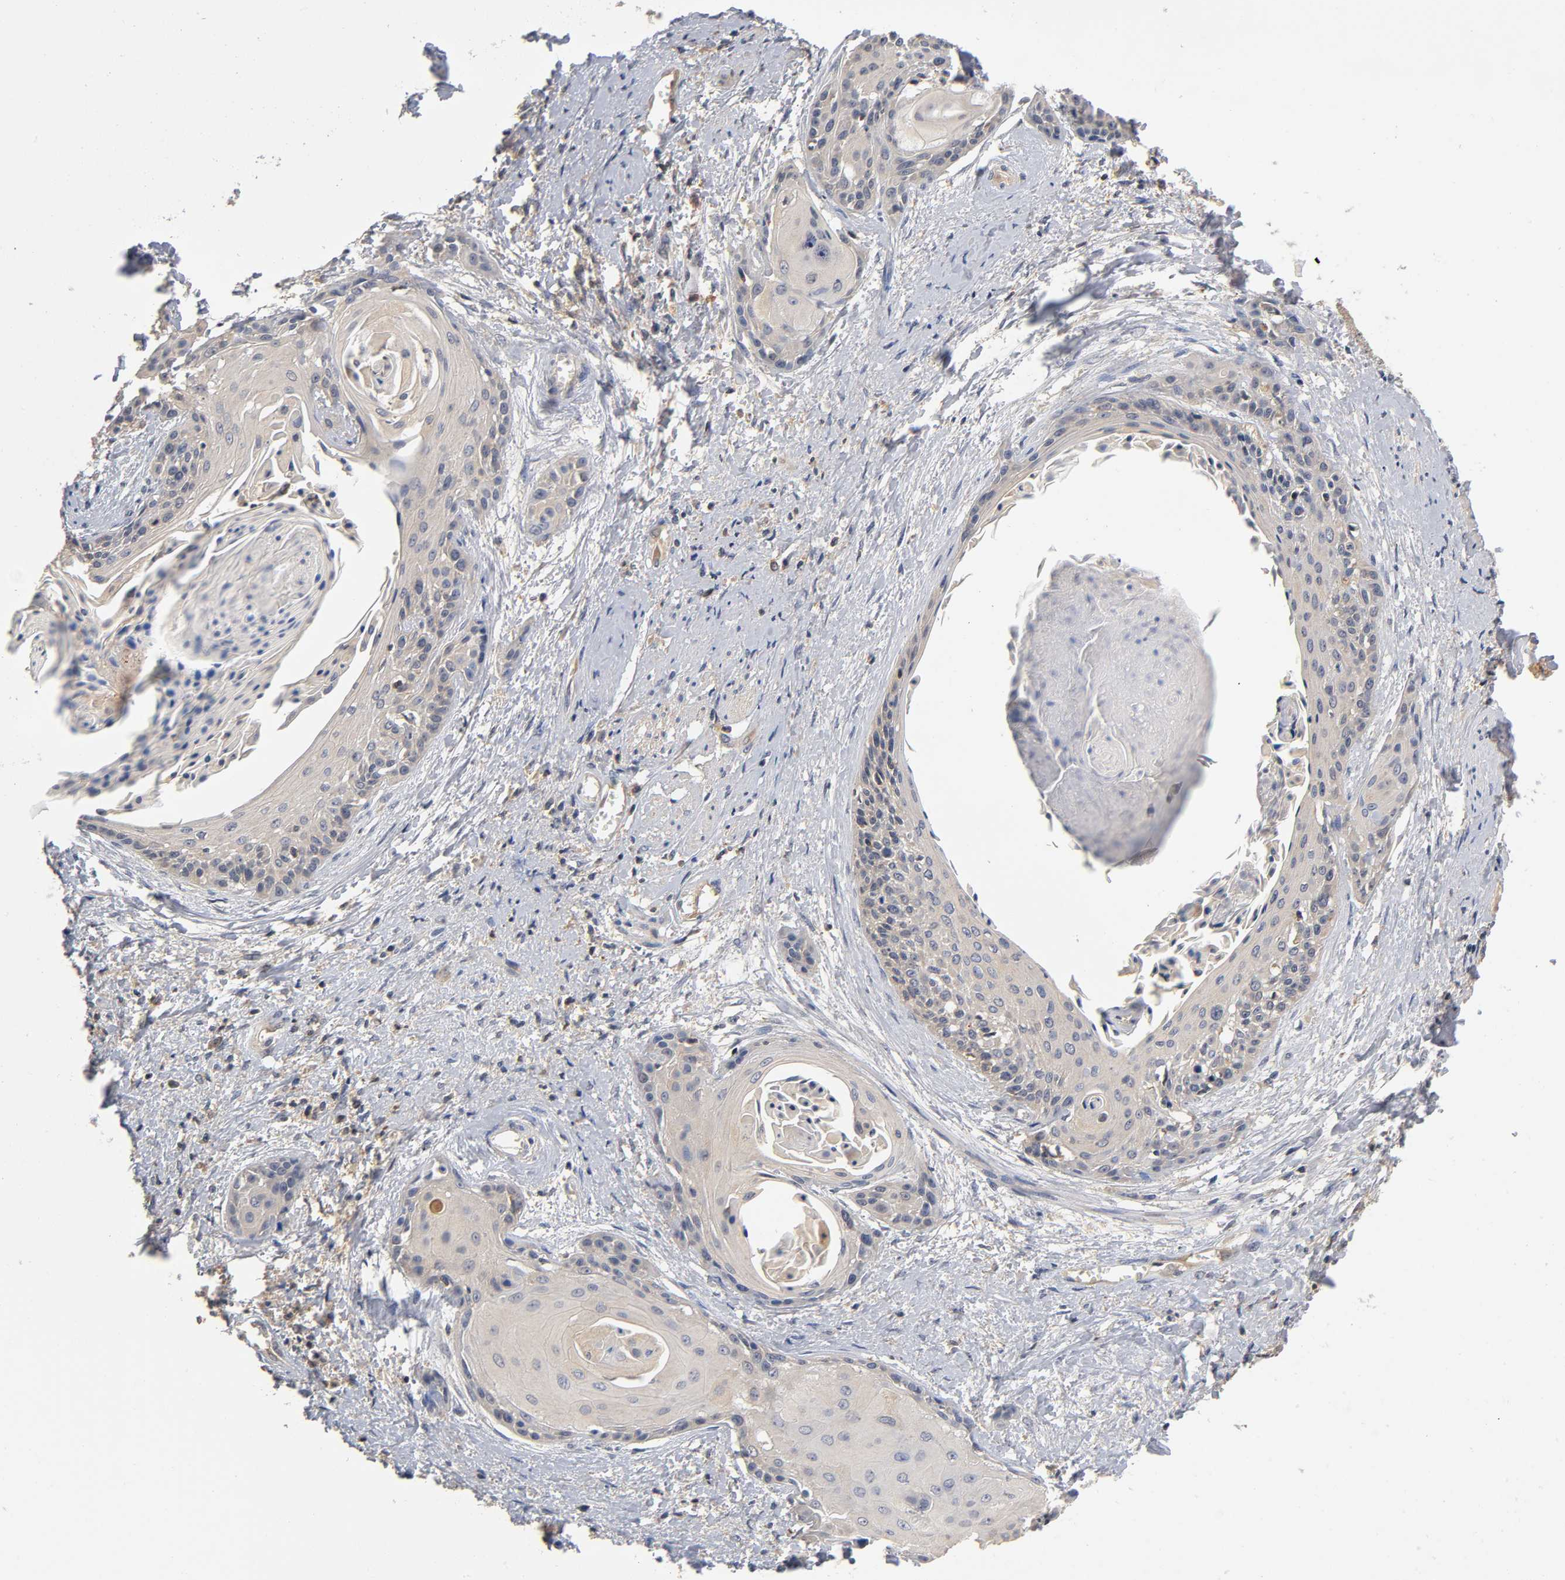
{"staining": {"intensity": "weak", "quantity": "25%-75%", "location": "cytoplasmic/membranous"}, "tissue": "cervical cancer", "cell_type": "Tumor cells", "image_type": "cancer", "snomed": [{"axis": "morphology", "description": "Squamous cell carcinoma, NOS"}, {"axis": "topography", "description": "Cervix"}], "caption": "Cervical cancer (squamous cell carcinoma) stained with a brown dye demonstrates weak cytoplasmic/membranous positive staining in approximately 25%-75% of tumor cells.", "gene": "ACTR2", "patient": {"sex": "female", "age": 57}}